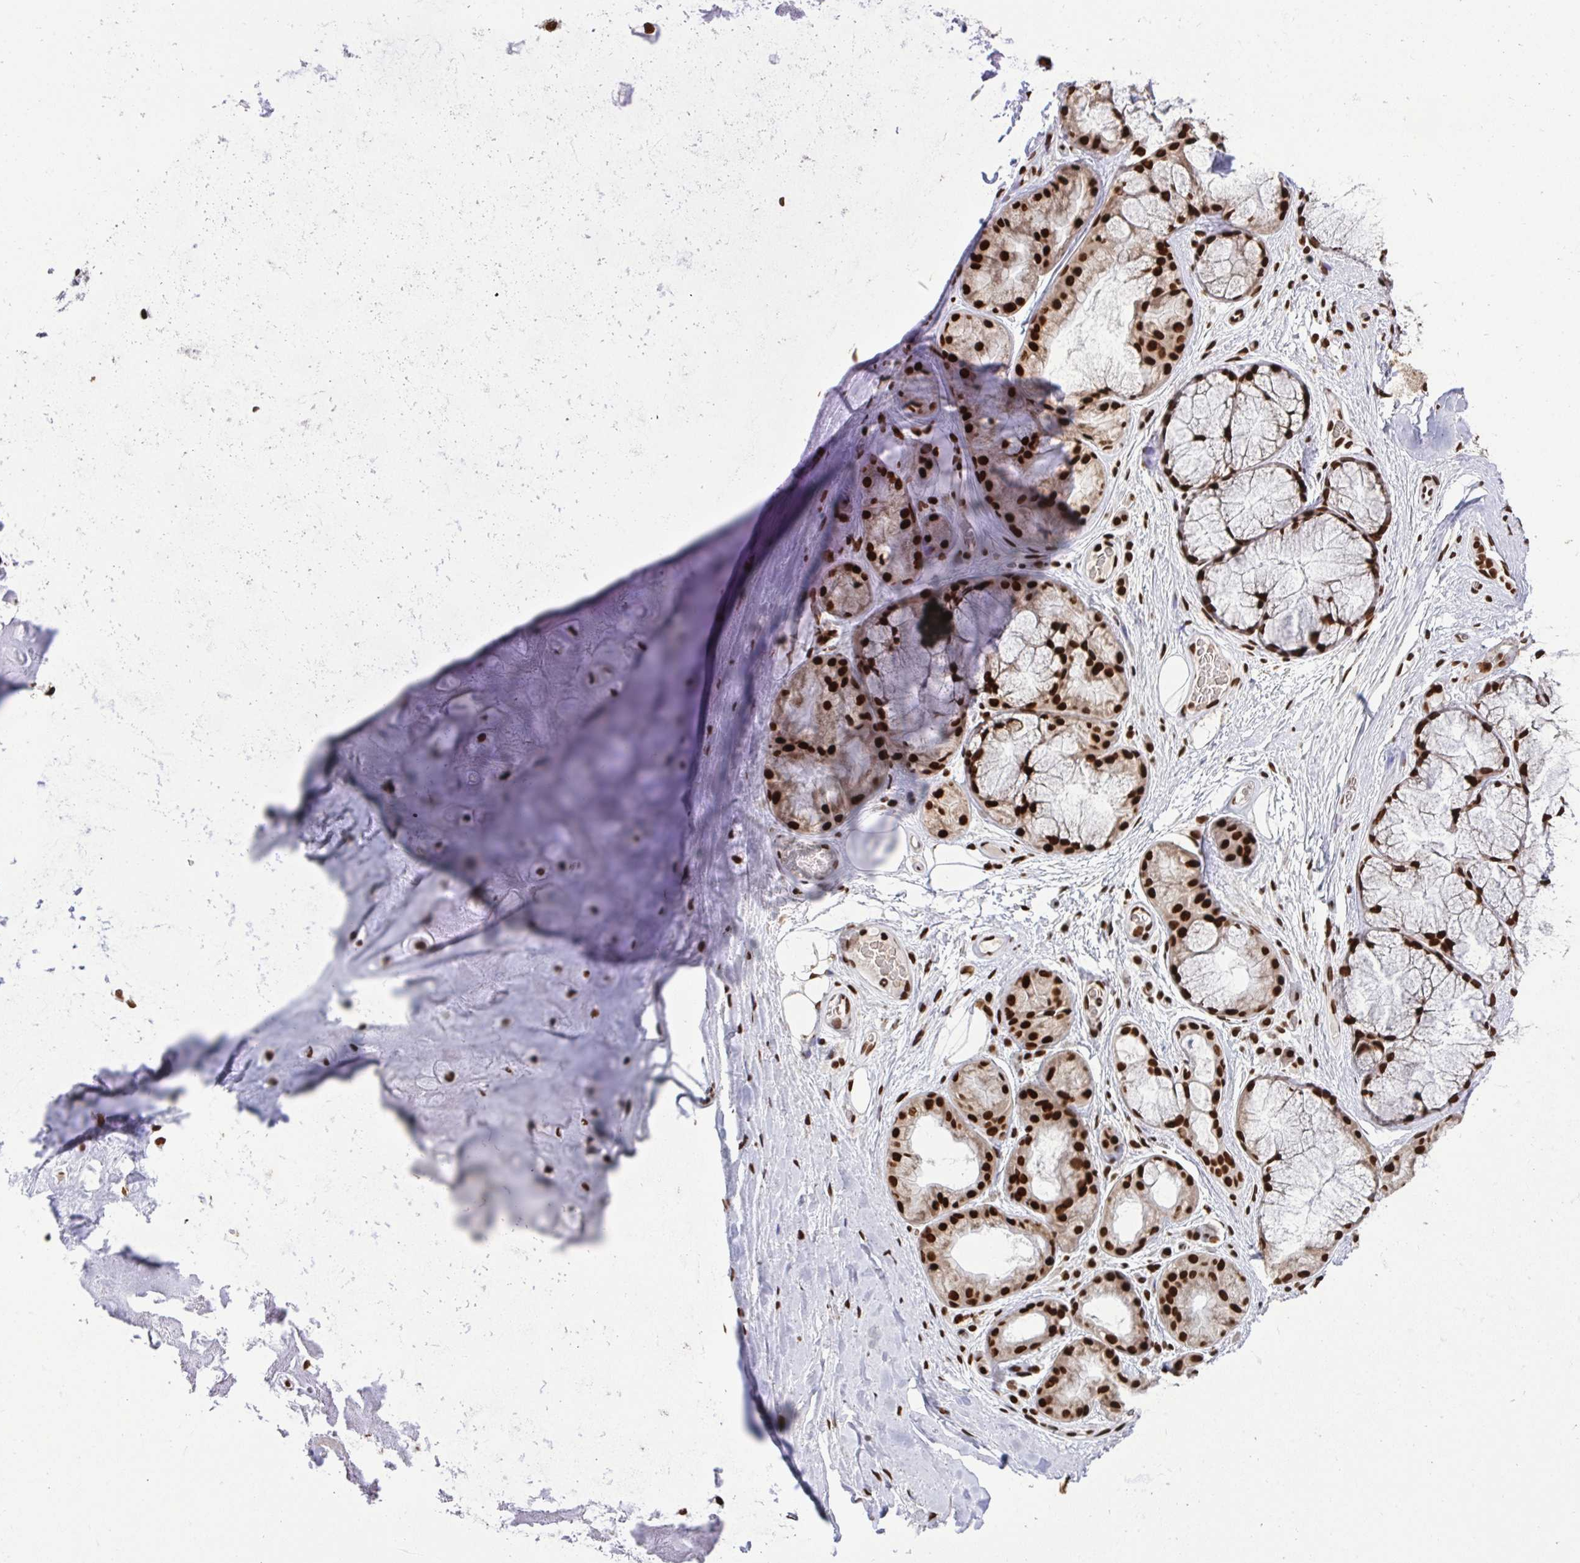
{"staining": {"intensity": "strong", "quantity": ">75%", "location": "nuclear"}, "tissue": "adipose tissue", "cell_type": "Adipocytes", "image_type": "normal", "snomed": [{"axis": "morphology", "description": "Normal tissue, NOS"}, {"axis": "topography", "description": "Lymph node"}, {"axis": "topography", "description": "Cartilage tissue"}, {"axis": "topography", "description": "Nasopharynx"}], "caption": "Immunohistochemistry (IHC) photomicrograph of benign human adipose tissue stained for a protein (brown), which exhibits high levels of strong nuclear expression in about >75% of adipocytes.", "gene": "ENSG00000268083", "patient": {"sex": "male", "age": 63}}